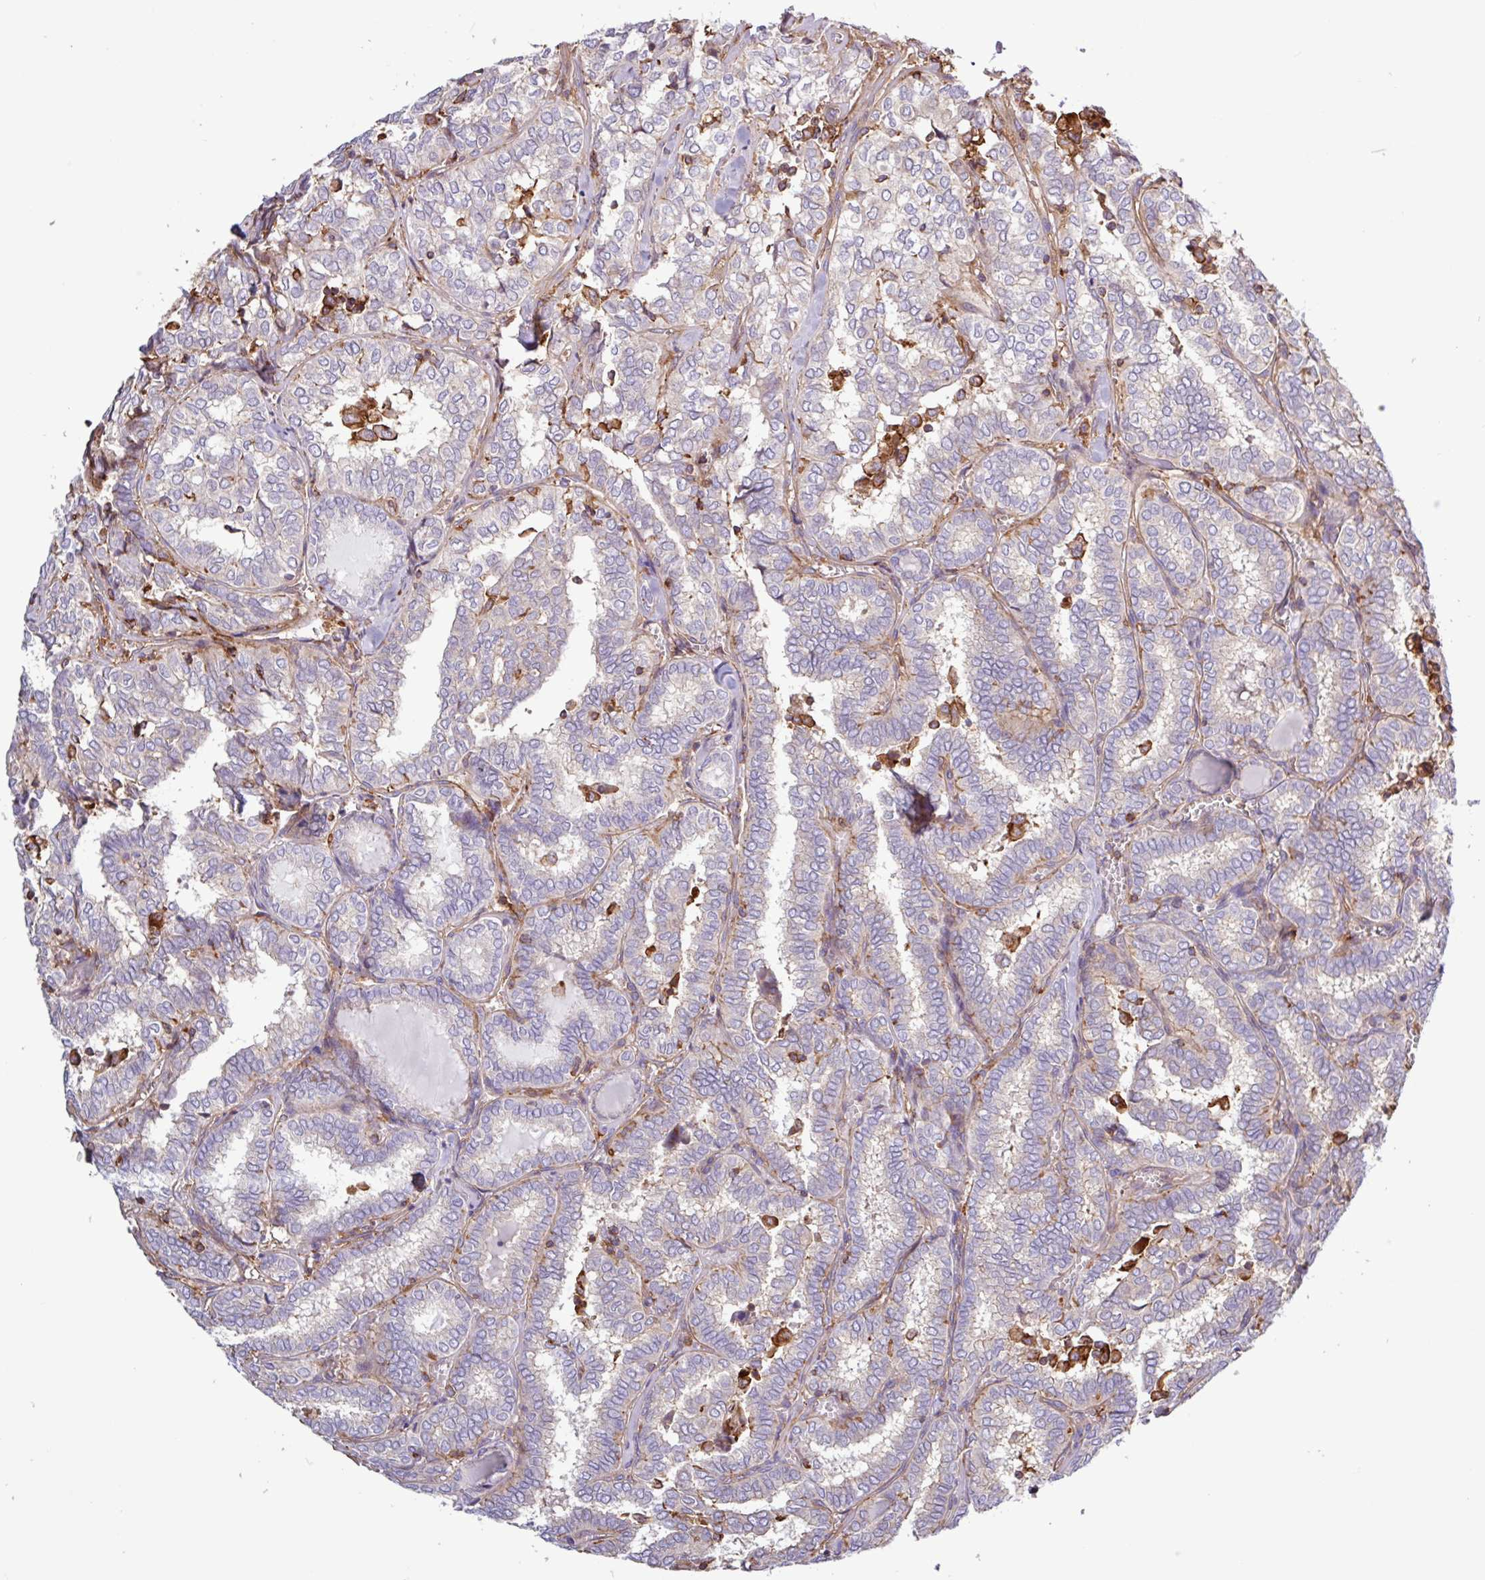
{"staining": {"intensity": "negative", "quantity": "none", "location": "none"}, "tissue": "thyroid cancer", "cell_type": "Tumor cells", "image_type": "cancer", "snomed": [{"axis": "morphology", "description": "Papillary adenocarcinoma, NOS"}, {"axis": "topography", "description": "Thyroid gland"}], "caption": "IHC of human thyroid cancer (papillary adenocarcinoma) shows no expression in tumor cells.", "gene": "ACTR3", "patient": {"sex": "female", "age": 30}}